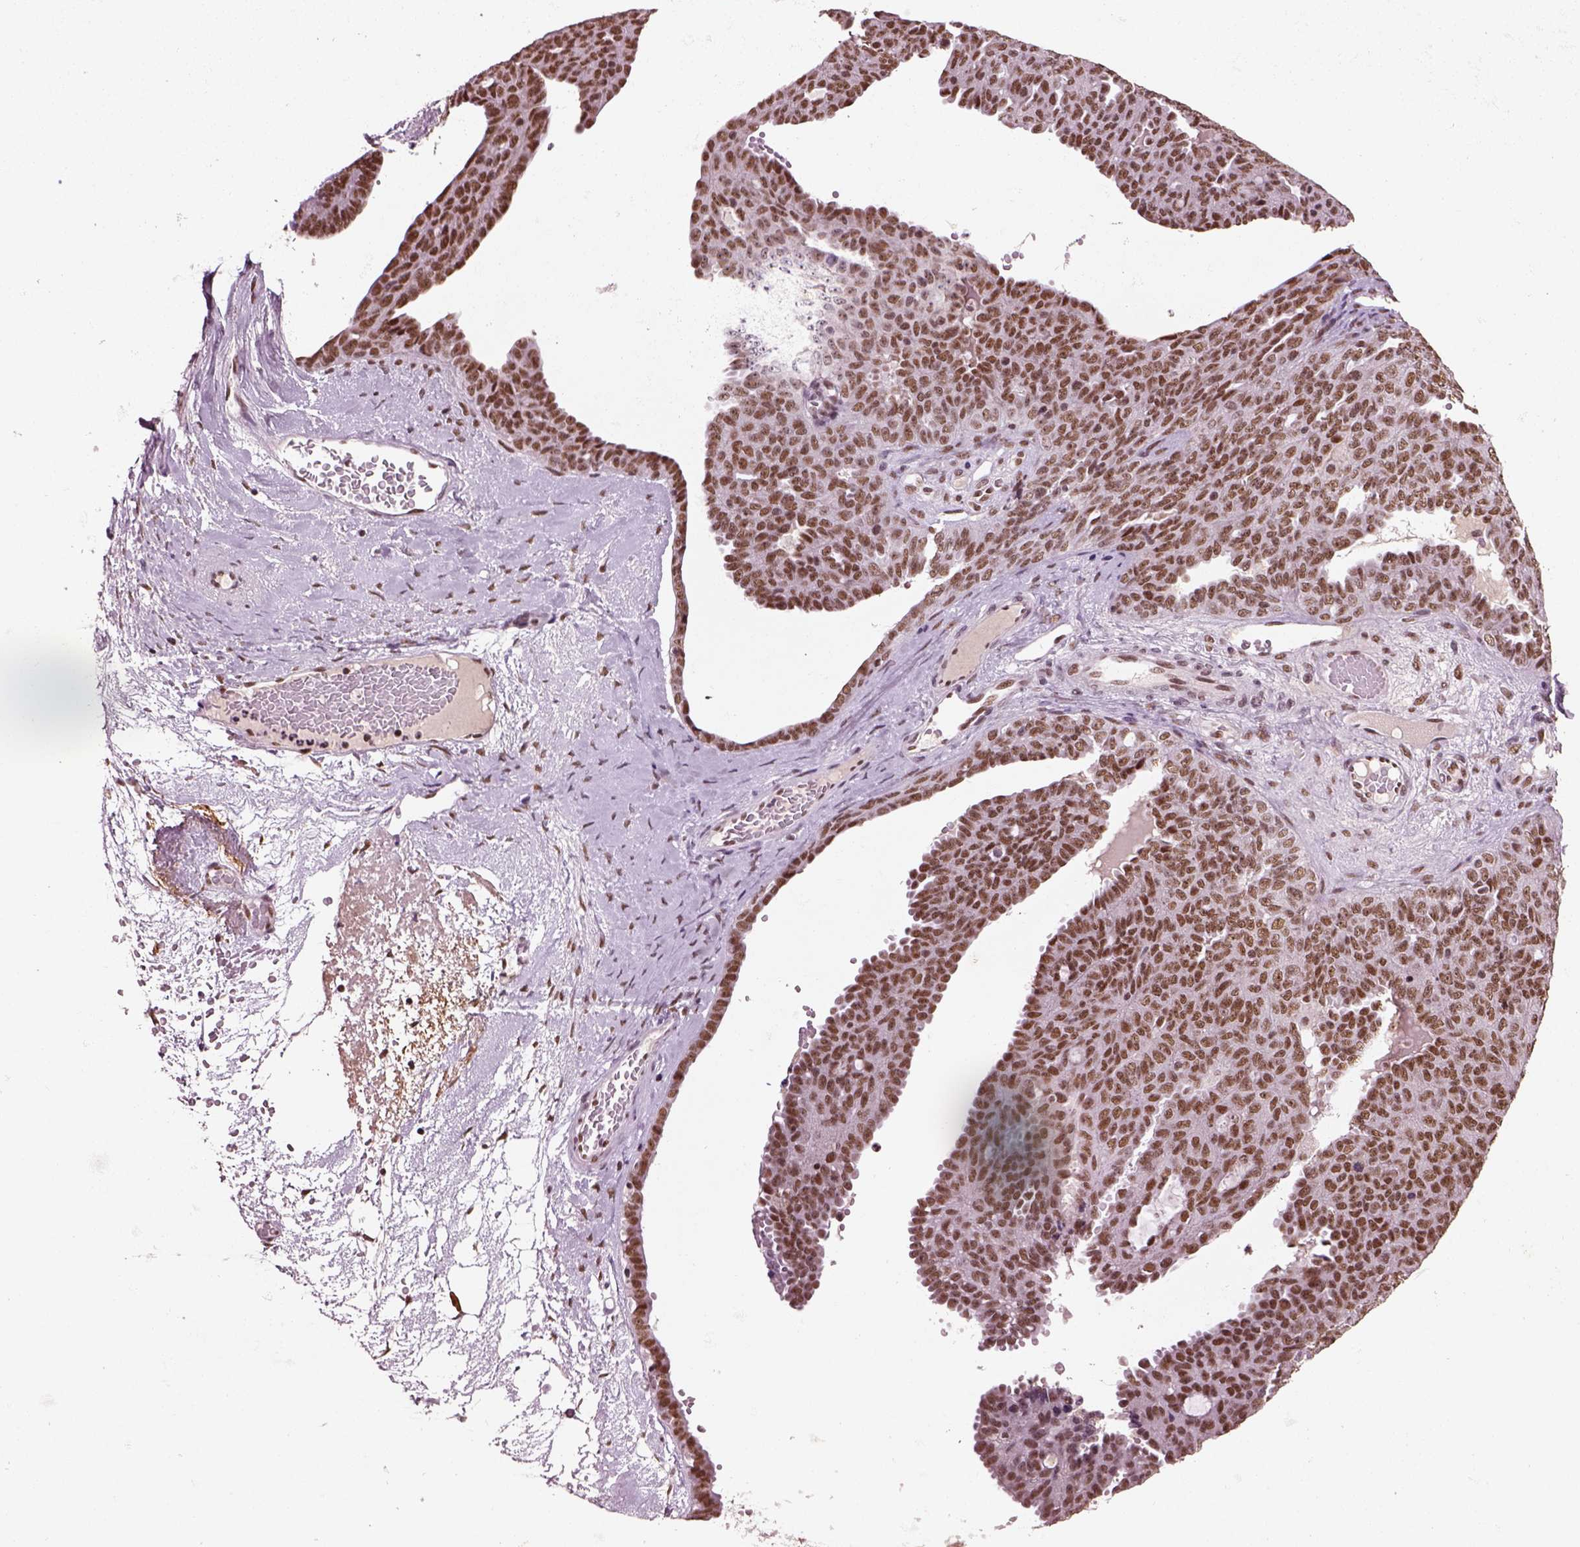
{"staining": {"intensity": "strong", "quantity": ">75%", "location": "nuclear"}, "tissue": "ovarian cancer", "cell_type": "Tumor cells", "image_type": "cancer", "snomed": [{"axis": "morphology", "description": "Cystadenocarcinoma, serous, NOS"}, {"axis": "topography", "description": "Ovary"}], "caption": "This photomicrograph exhibits immunohistochemistry staining of human ovarian cancer (serous cystadenocarcinoma), with high strong nuclear staining in approximately >75% of tumor cells.", "gene": "SEPHS1", "patient": {"sex": "female", "age": 71}}